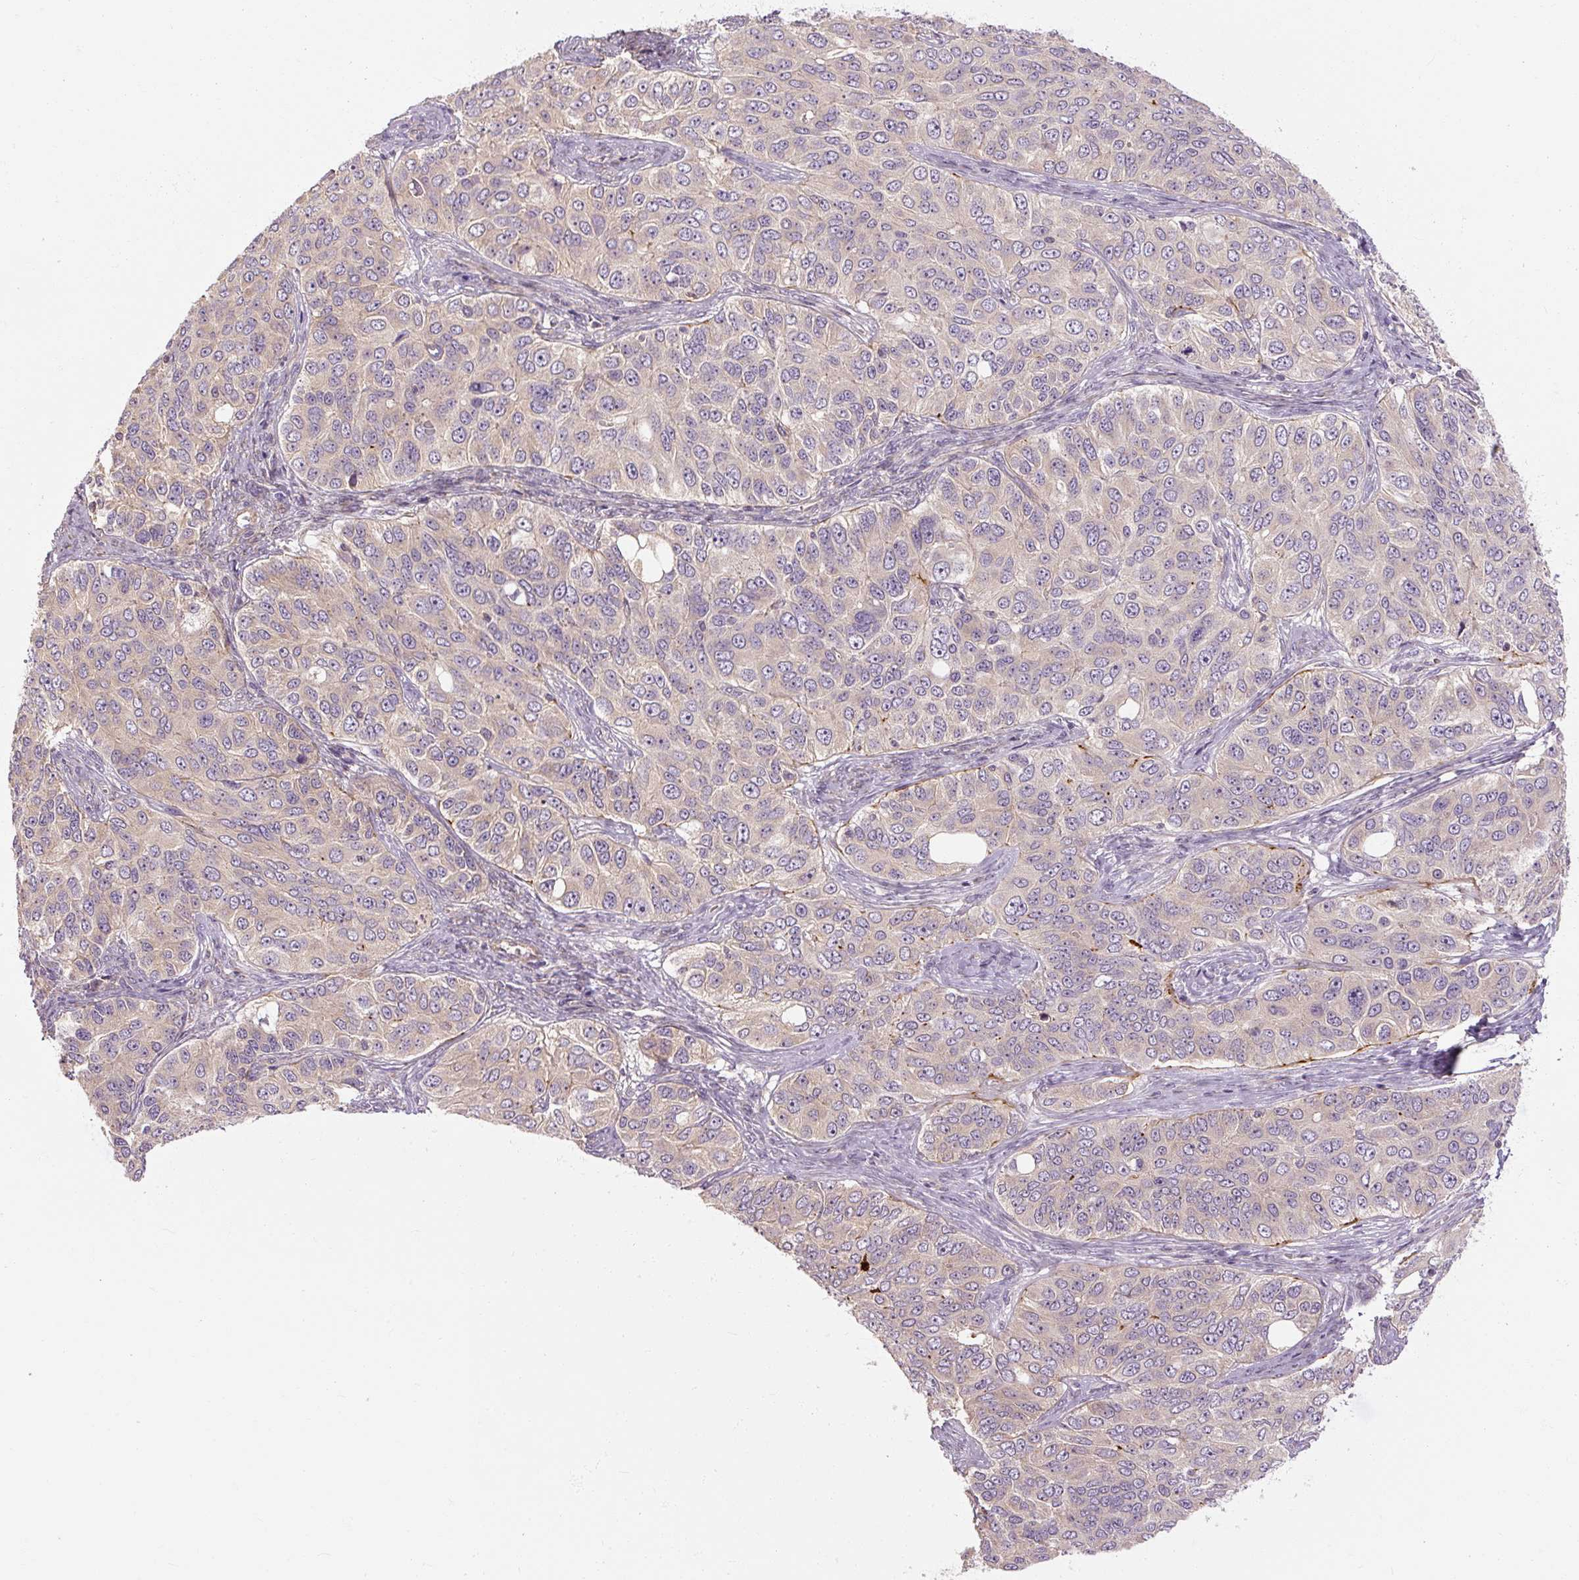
{"staining": {"intensity": "negative", "quantity": "none", "location": "none"}, "tissue": "ovarian cancer", "cell_type": "Tumor cells", "image_type": "cancer", "snomed": [{"axis": "morphology", "description": "Carcinoma, endometroid"}, {"axis": "topography", "description": "Ovary"}], "caption": "IHC of ovarian endometroid carcinoma reveals no expression in tumor cells.", "gene": "RB1CC1", "patient": {"sex": "female", "age": 51}}